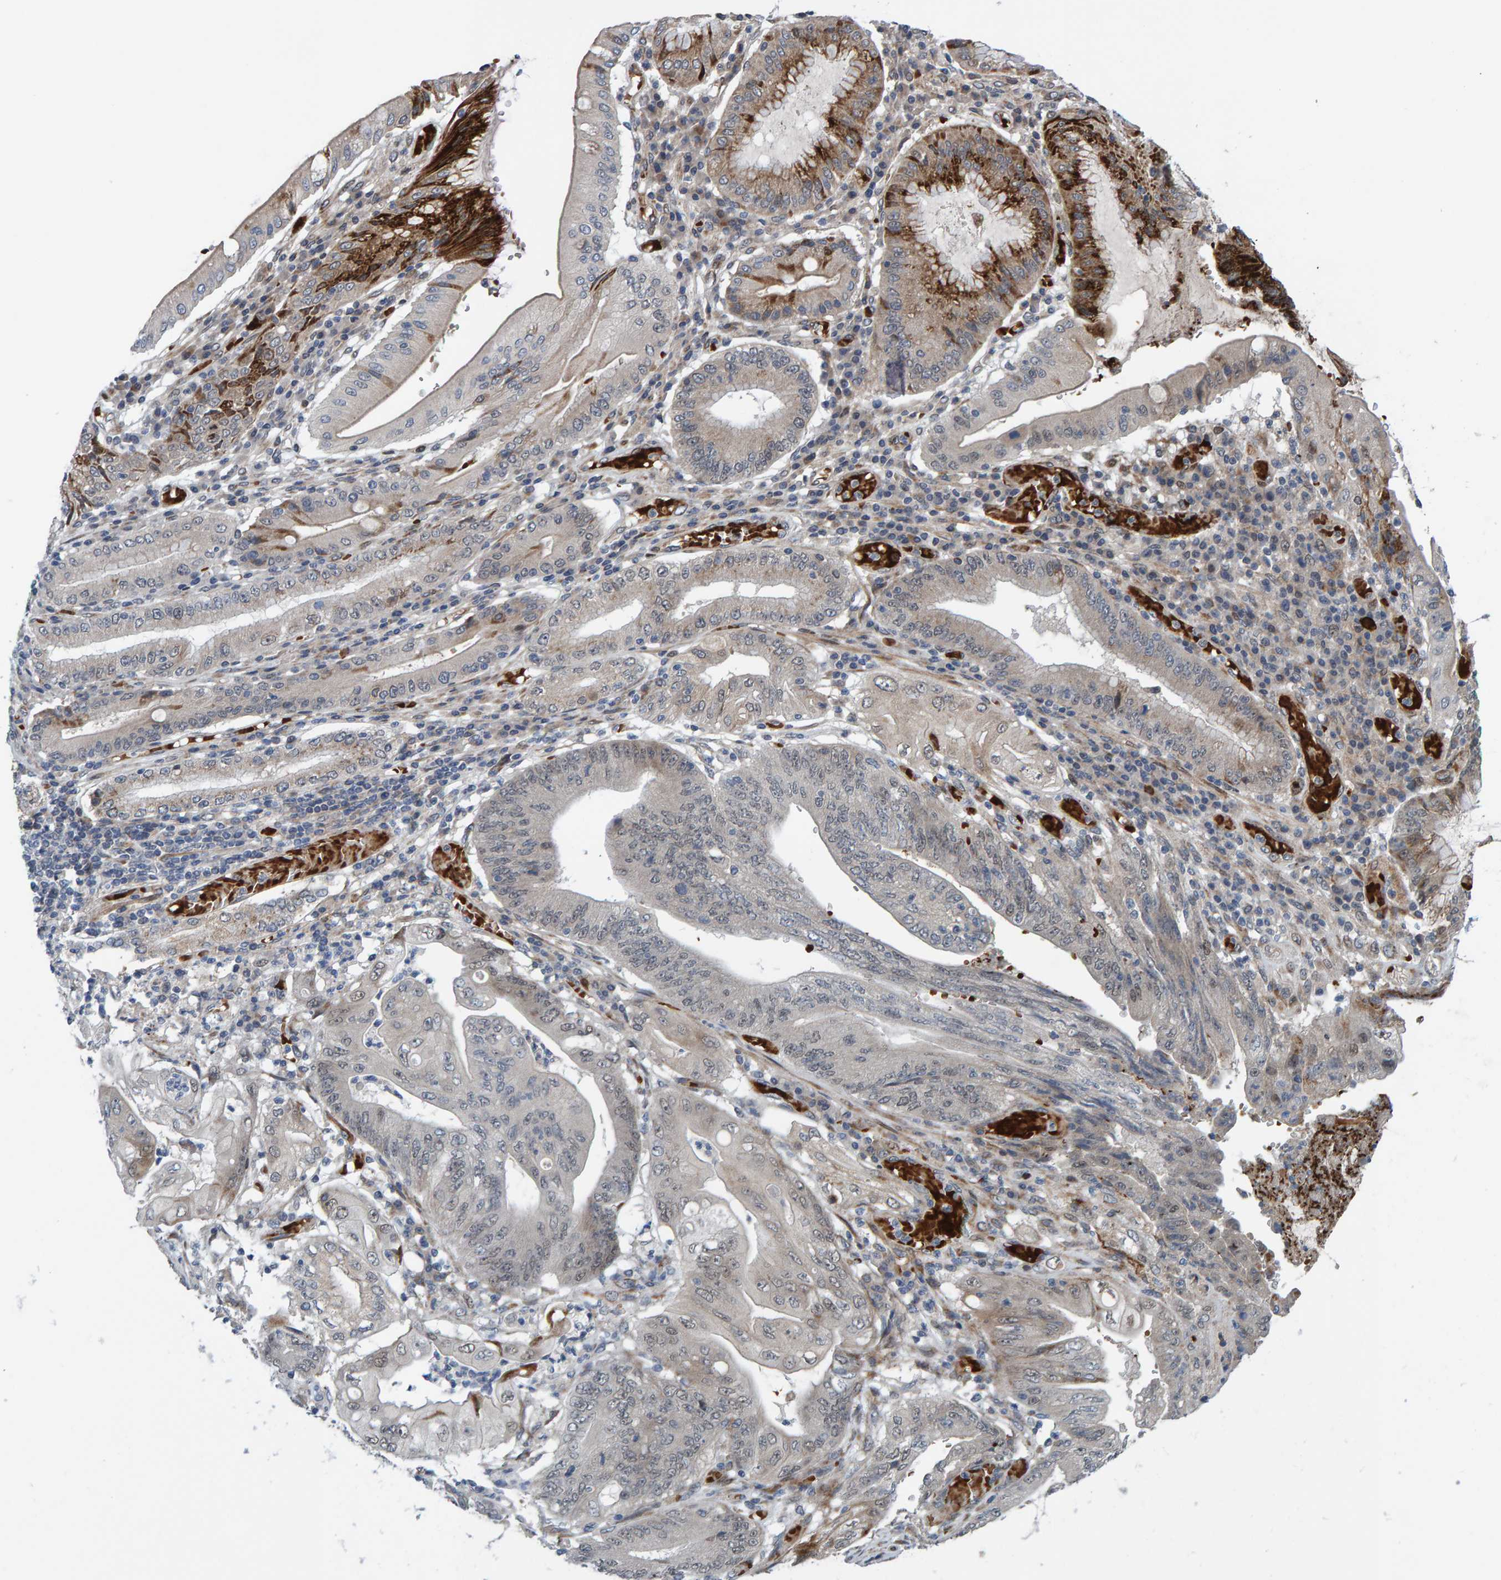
{"staining": {"intensity": "moderate", "quantity": "<25%", "location": "cytoplasmic/membranous"}, "tissue": "stomach cancer", "cell_type": "Tumor cells", "image_type": "cancer", "snomed": [{"axis": "morphology", "description": "Adenocarcinoma, NOS"}, {"axis": "topography", "description": "Stomach"}], "caption": "A brown stain shows moderate cytoplasmic/membranous positivity of a protein in stomach adenocarcinoma tumor cells.", "gene": "MFSD6L", "patient": {"sex": "female", "age": 73}}